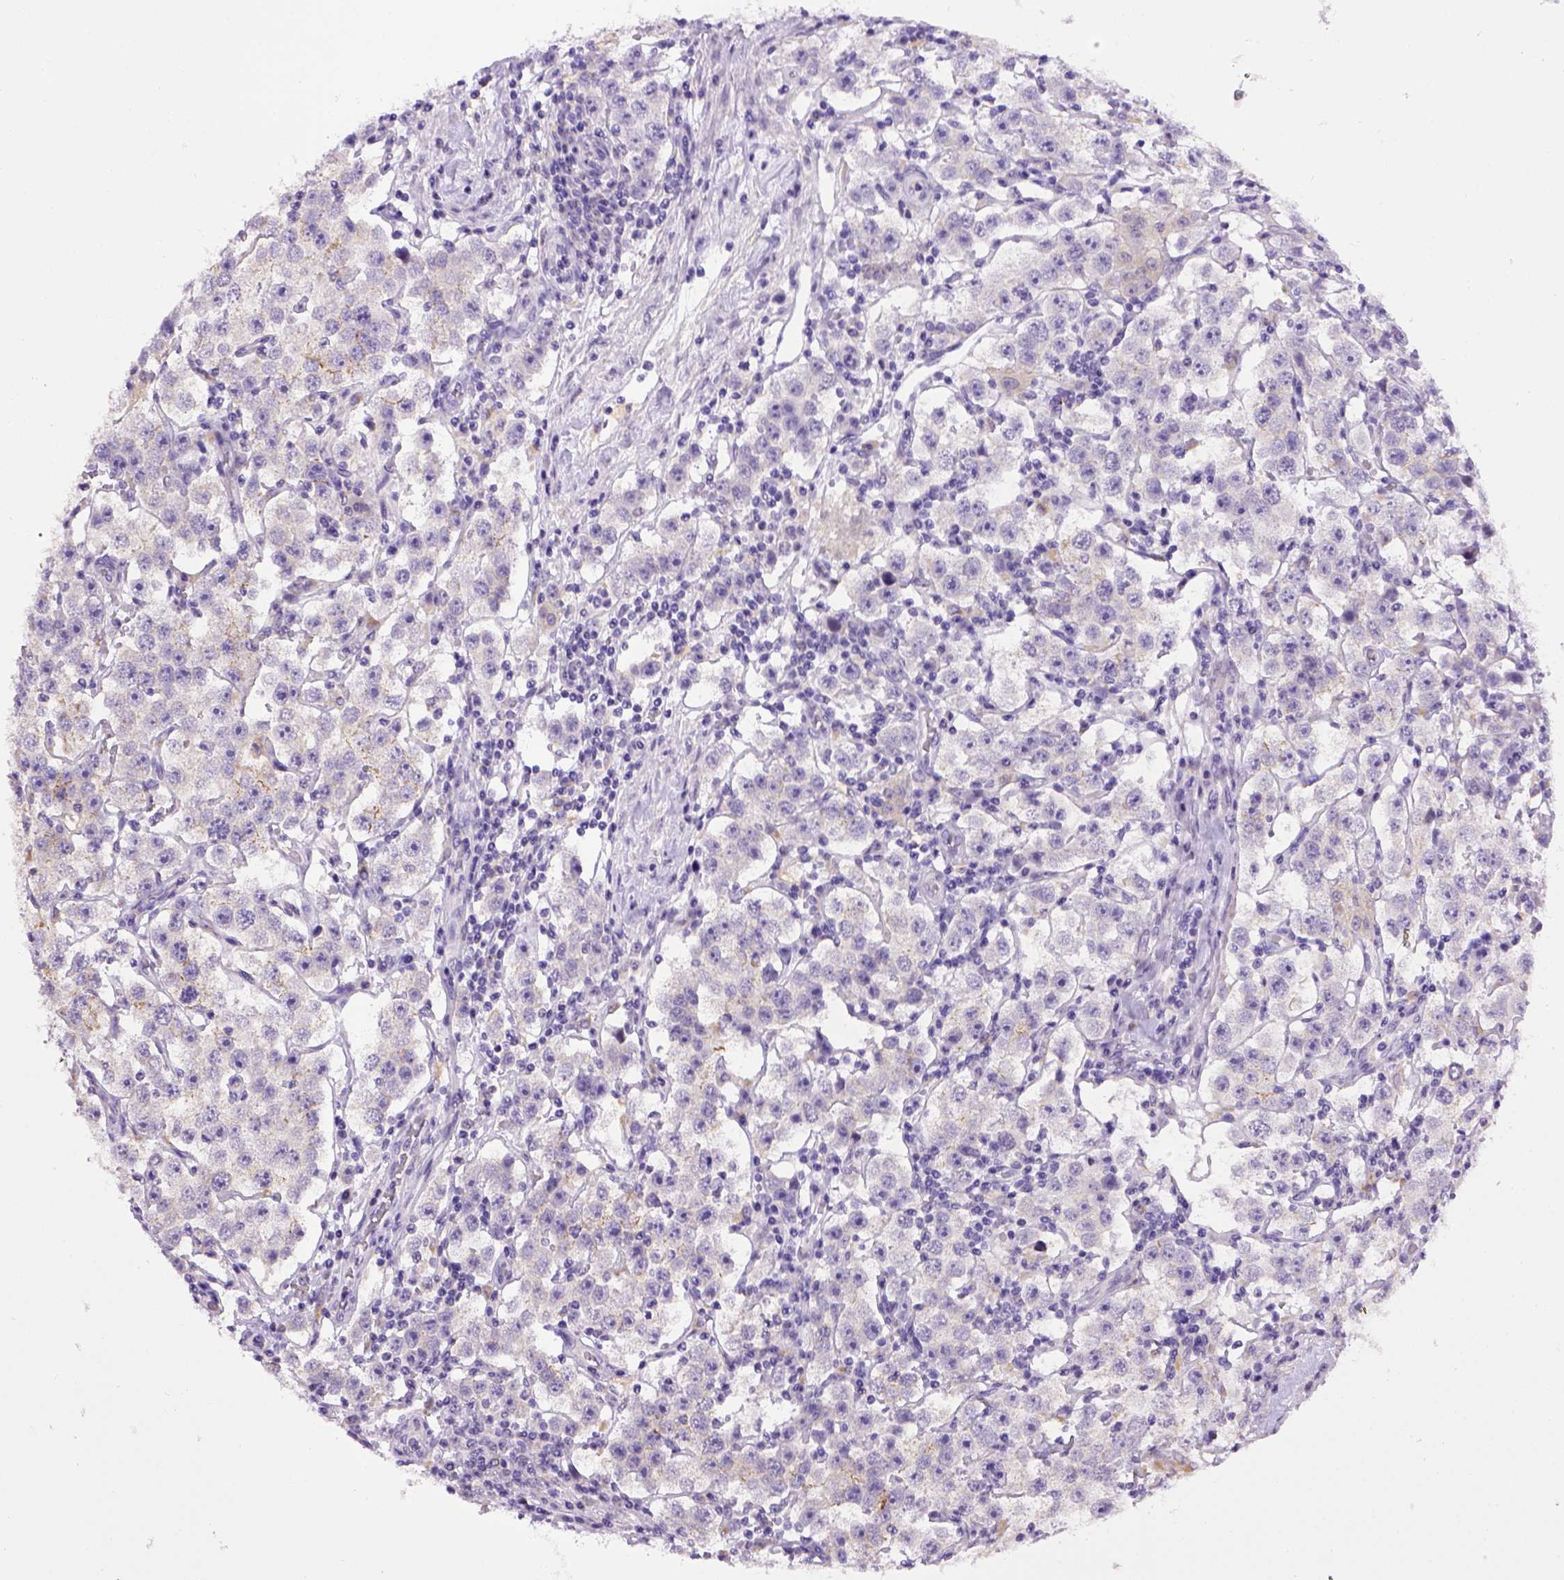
{"staining": {"intensity": "negative", "quantity": "none", "location": "none"}, "tissue": "testis cancer", "cell_type": "Tumor cells", "image_type": "cancer", "snomed": [{"axis": "morphology", "description": "Seminoma, NOS"}, {"axis": "topography", "description": "Testis"}], "caption": "IHC histopathology image of neoplastic tissue: human testis cancer (seminoma) stained with DAB shows no significant protein expression in tumor cells.", "gene": "CDH1", "patient": {"sex": "male", "age": 37}}